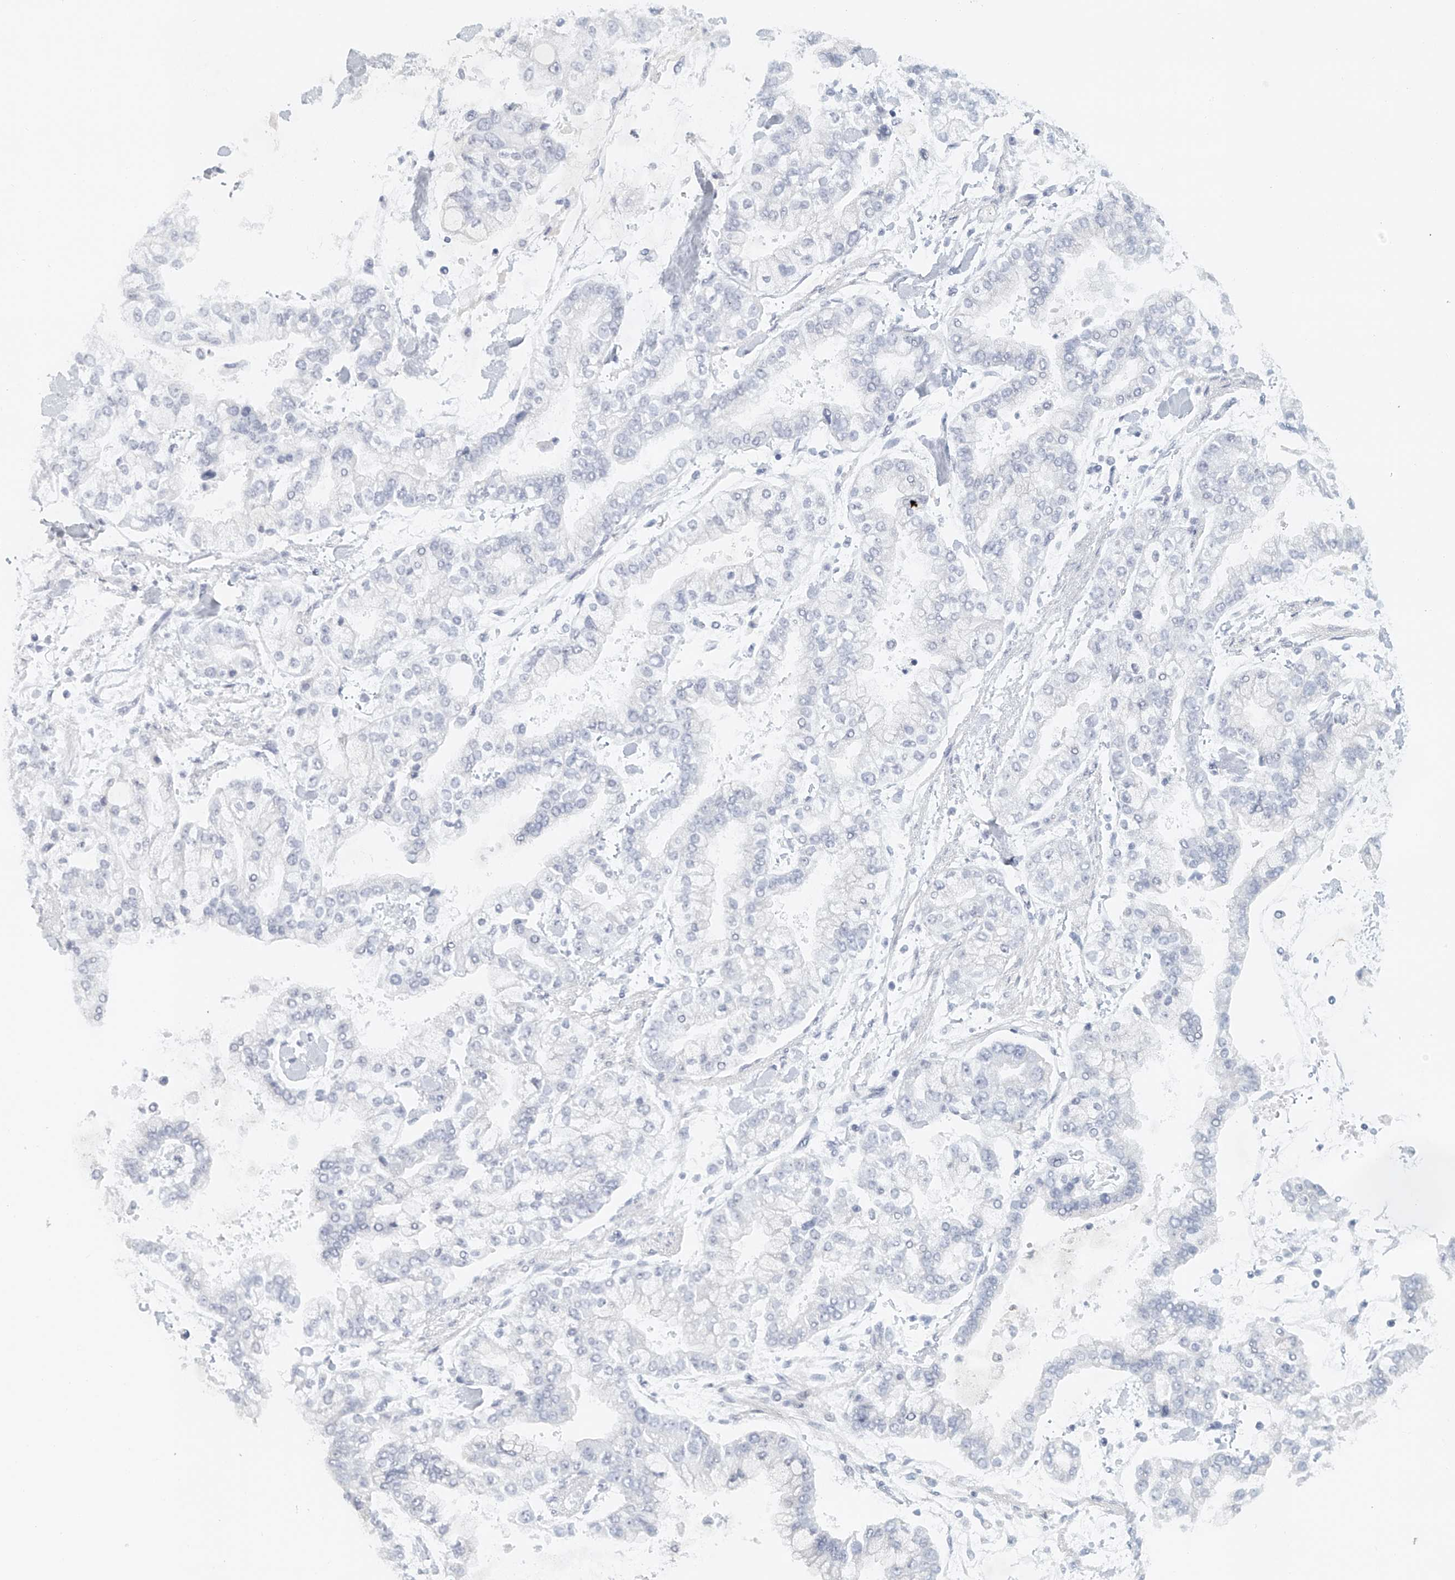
{"staining": {"intensity": "negative", "quantity": "none", "location": "none"}, "tissue": "stomach cancer", "cell_type": "Tumor cells", "image_type": "cancer", "snomed": [{"axis": "morphology", "description": "Normal tissue, NOS"}, {"axis": "morphology", "description": "Adenocarcinoma, NOS"}, {"axis": "topography", "description": "Stomach, upper"}, {"axis": "topography", "description": "Stomach"}], "caption": "Immunohistochemistry photomicrograph of human stomach cancer stained for a protein (brown), which shows no positivity in tumor cells.", "gene": "FAT2", "patient": {"sex": "male", "age": 76}}